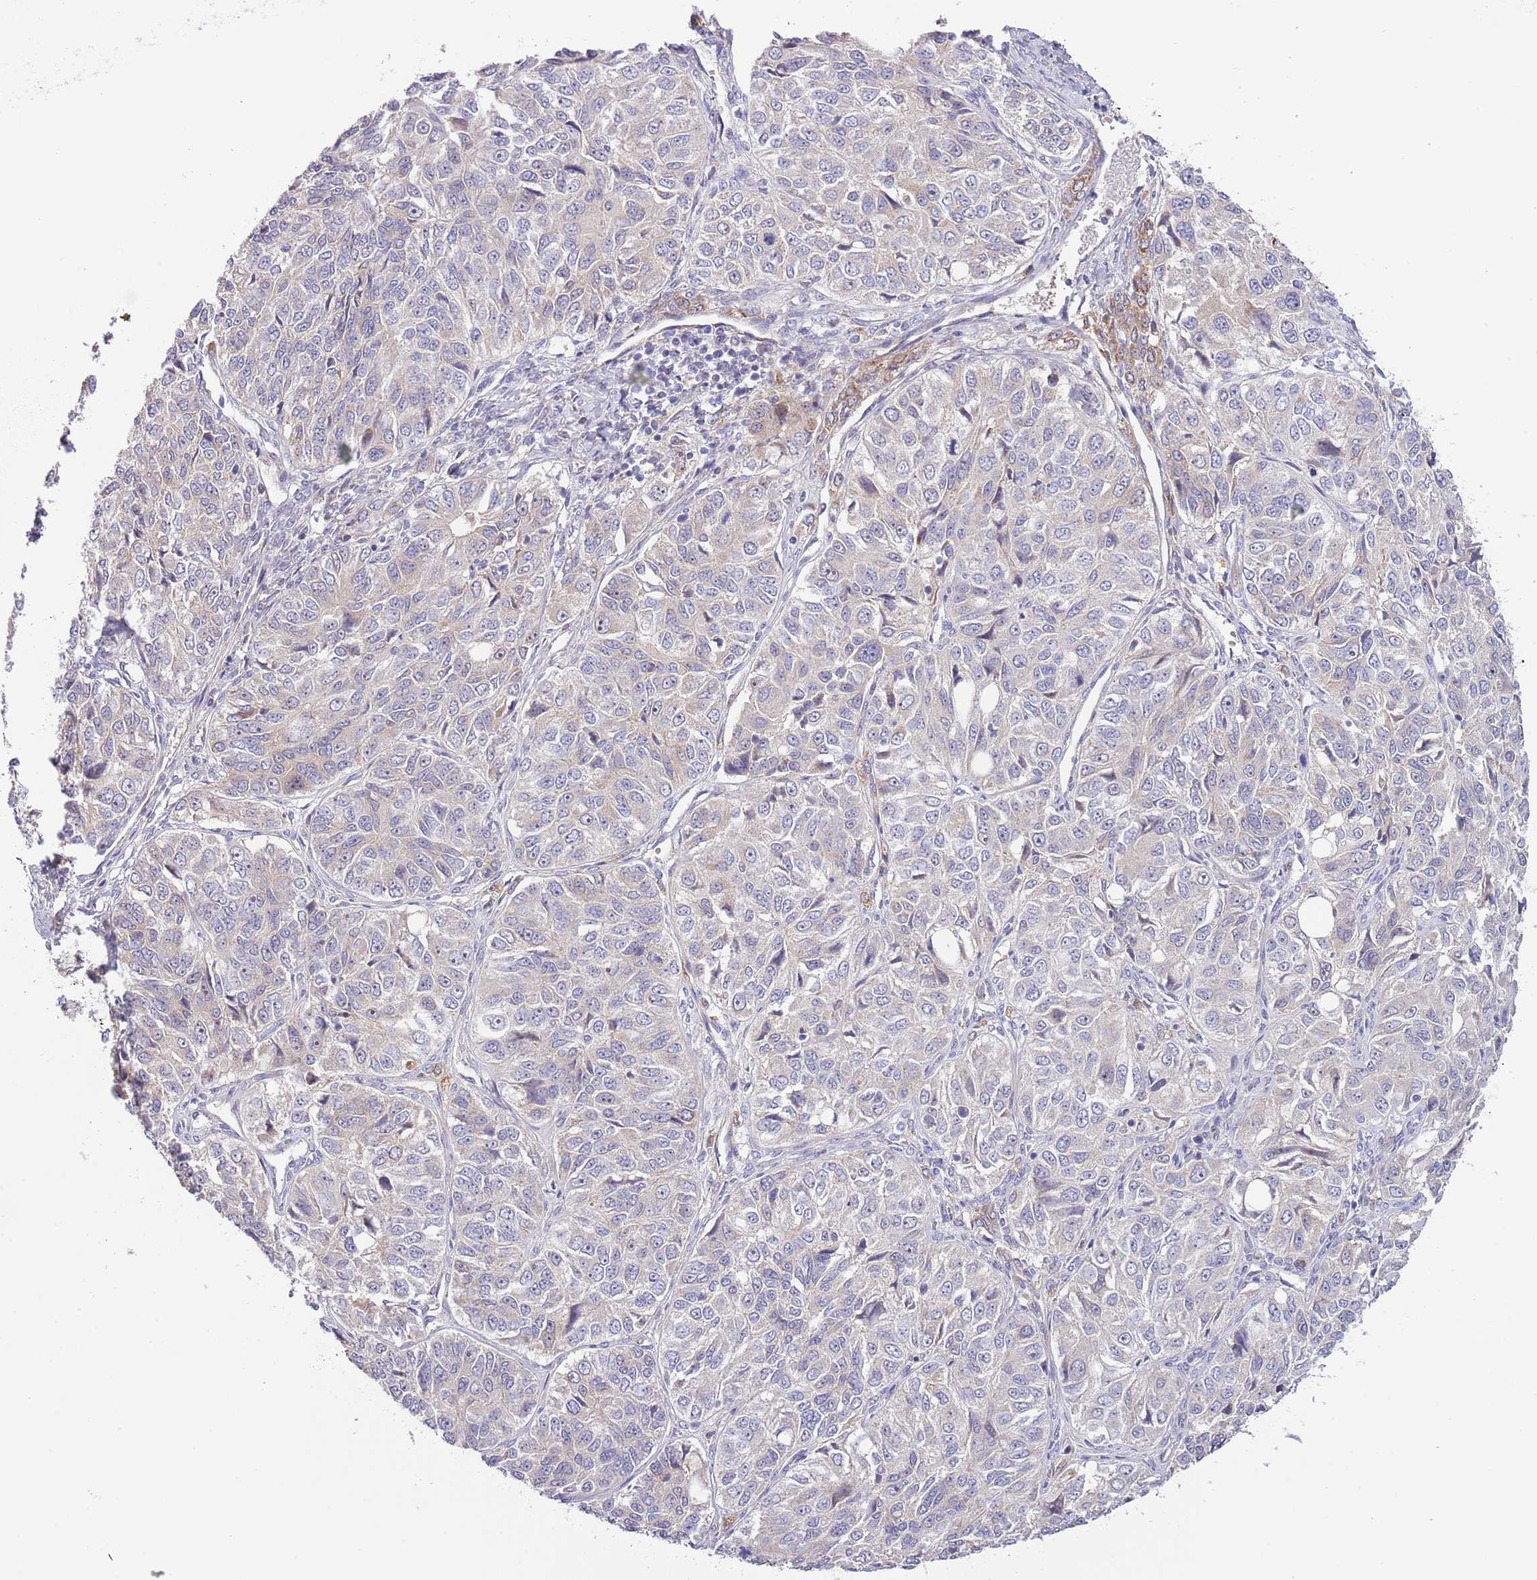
{"staining": {"intensity": "negative", "quantity": "none", "location": "none"}, "tissue": "ovarian cancer", "cell_type": "Tumor cells", "image_type": "cancer", "snomed": [{"axis": "morphology", "description": "Carcinoma, endometroid"}, {"axis": "topography", "description": "Ovary"}], "caption": "A micrograph of human ovarian cancer is negative for staining in tumor cells. Nuclei are stained in blue.", "gene": "AP1S2", "patient": {"sex": "female", "age": 51}}